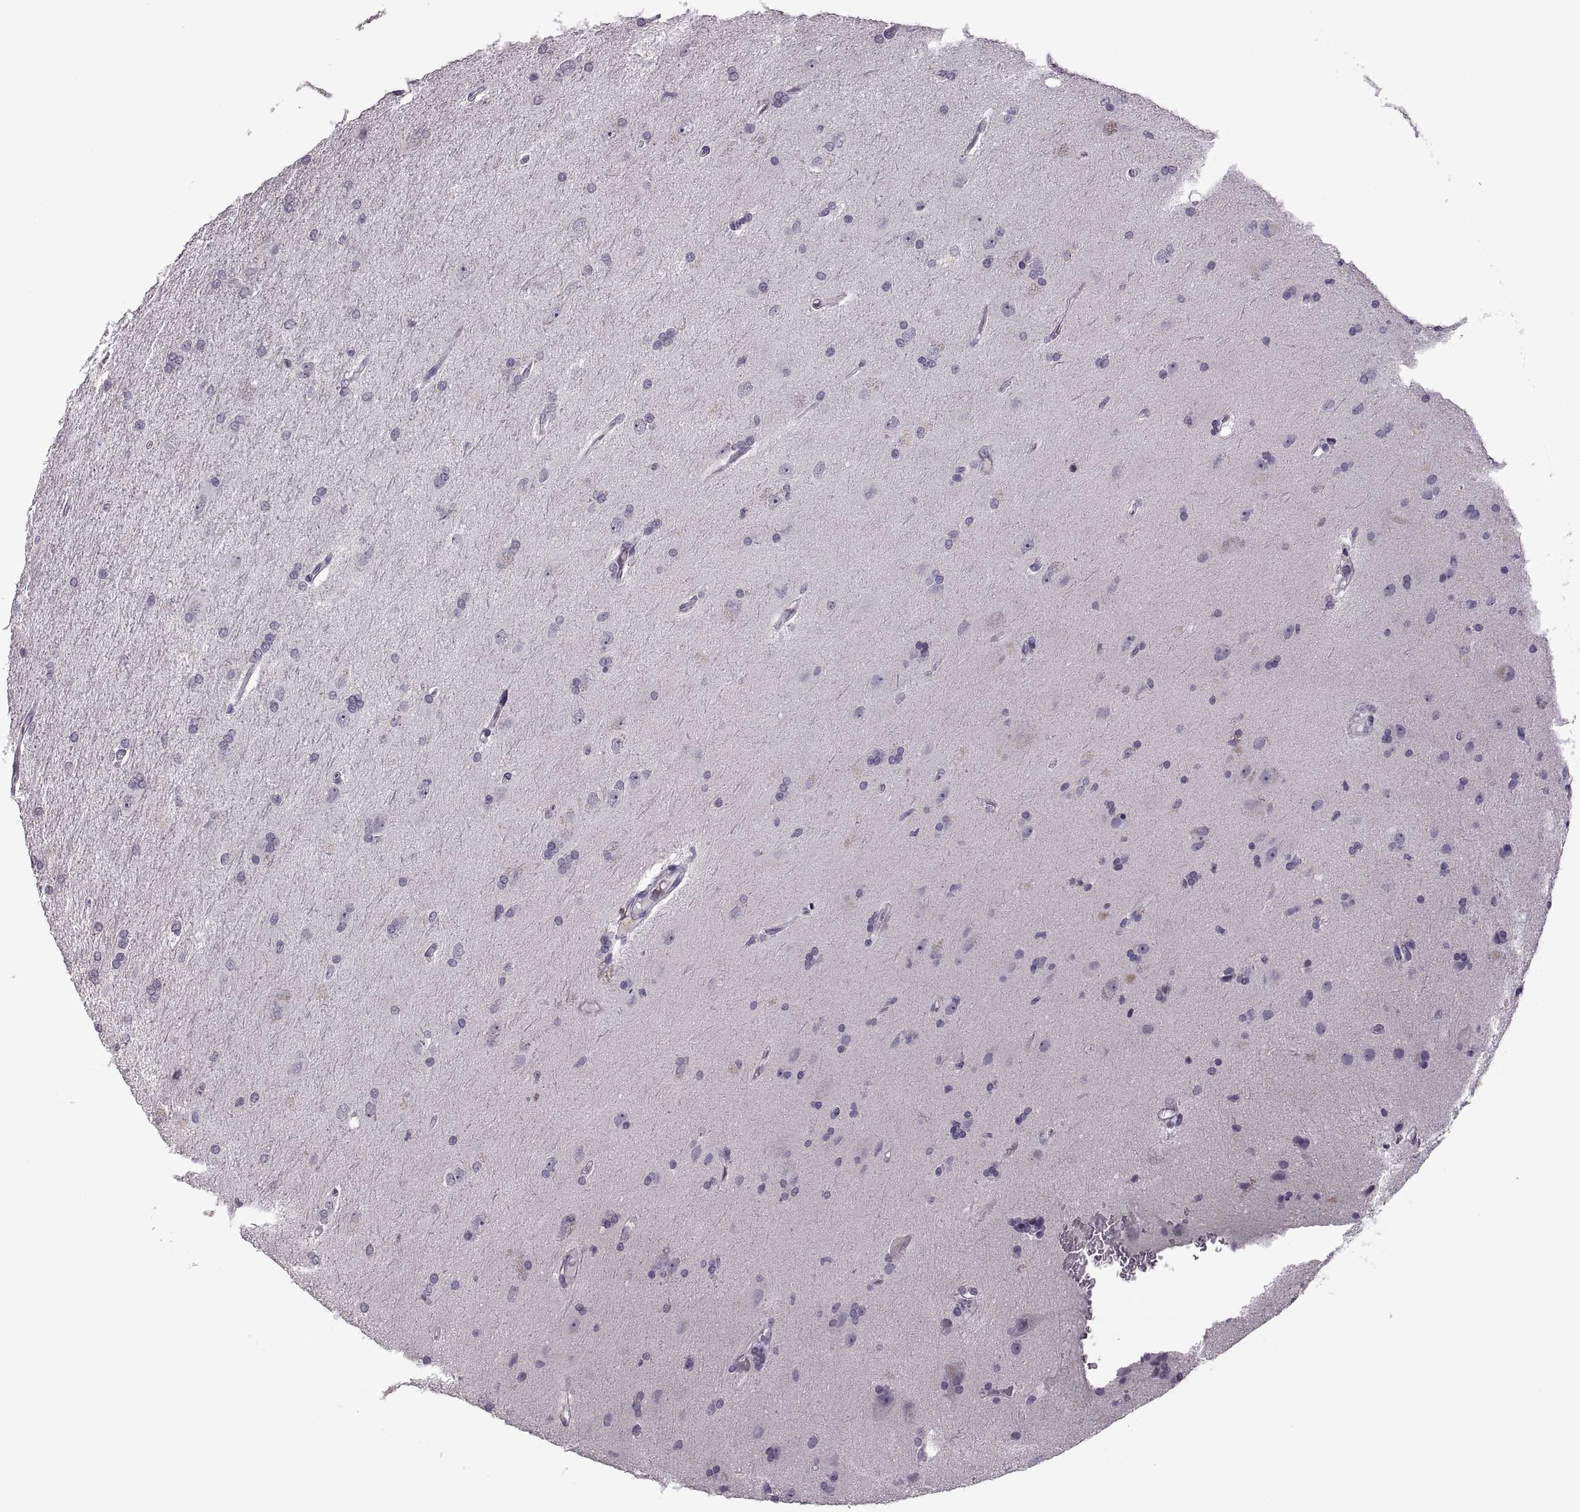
{"staining": {"intensity": "negative", "quantity": "none", "location": "none"}, "tissue": "glioma", "cell_type": "Tumor cells", "image_type": "cancer", "snomed": [{"axis": "morphology", "description": "Glioma, malignant, High grade"}, {"axis": "topography", "description": "Cerebral cortex"}], "caption": "Immunohistochemistry image of neoplastic tissue: human malignant glioma (high-grade) stained with DAB displays no significant protein positivity in tumor cells.", "gene": "PAGE5", "patient": {"sex": "male", "age": 70}}